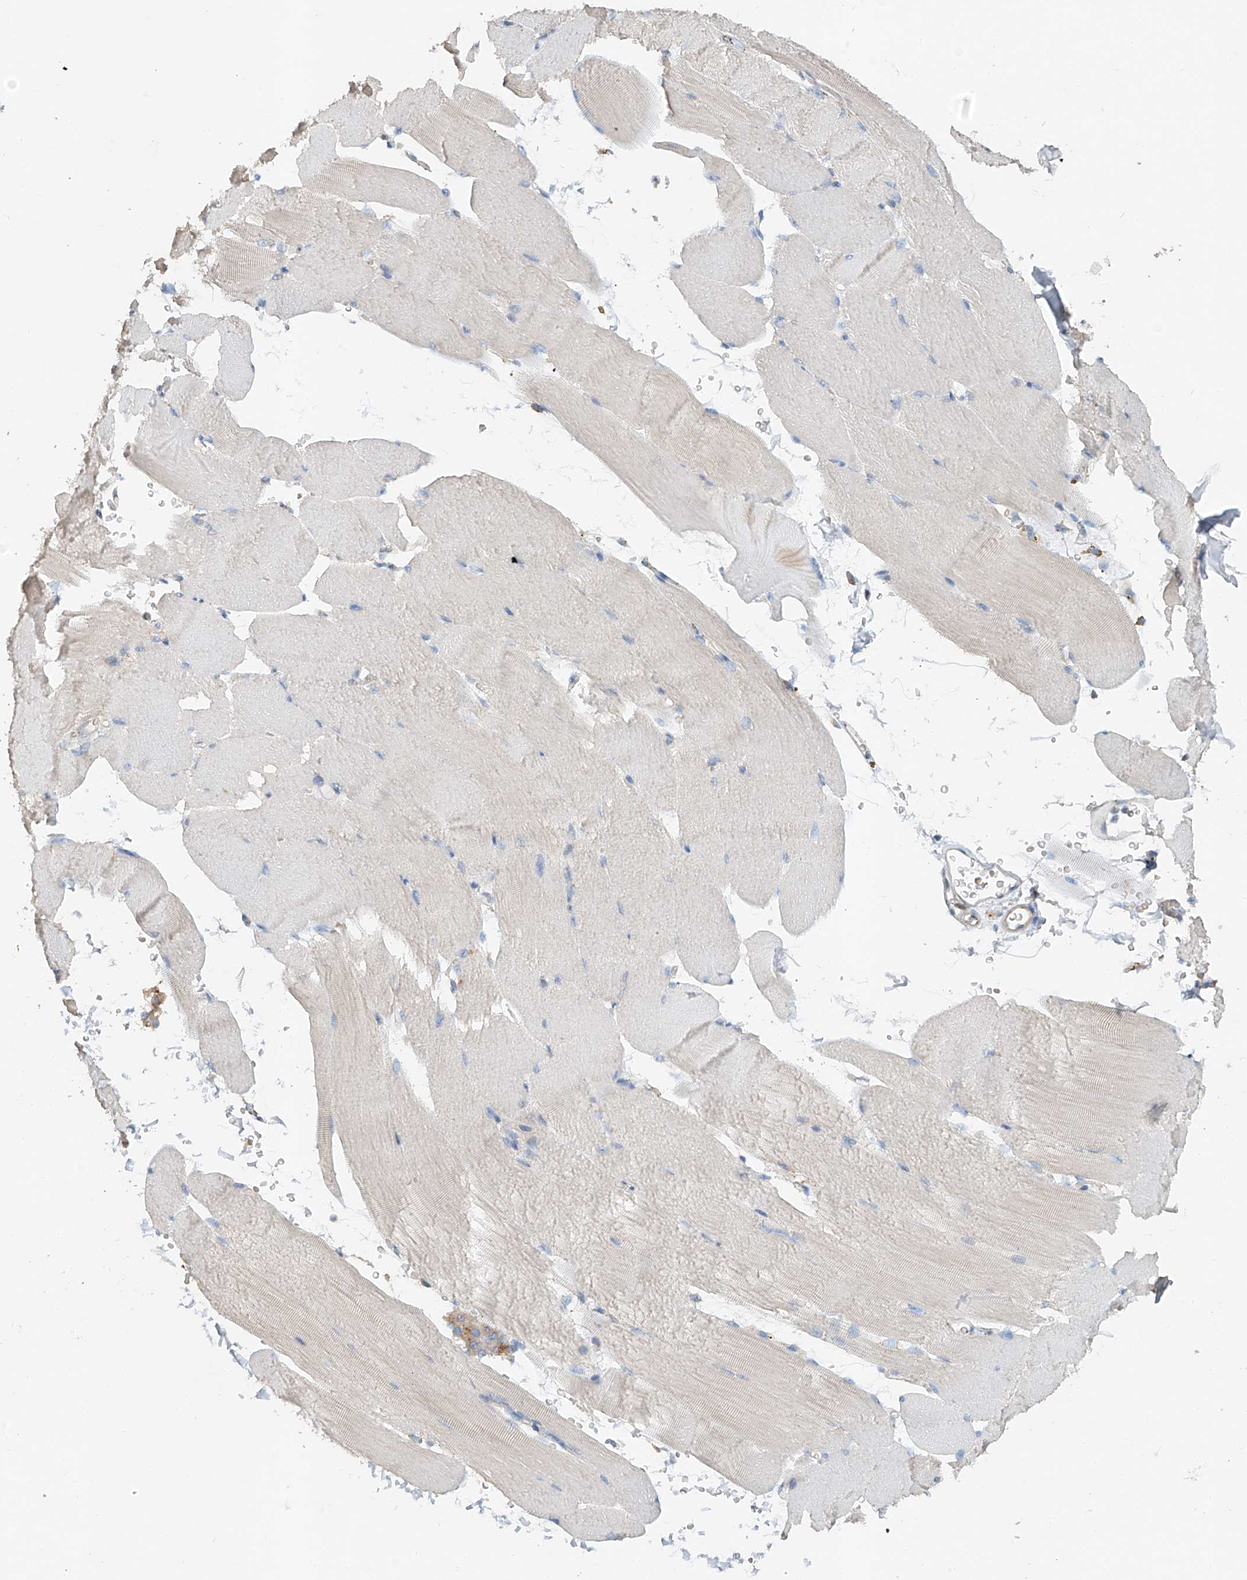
{"staining": {"intensity": "negative", "quantity": "none", "location": "none"}, "tissue": "skeletal muscle", "cell_type": "Myocytes", "image_type": "normal", "snomed": [{"axis": "morphology", "description": "Normal tissue, NOS"}, {"axis": "topography", "description": "Skeletal muscle"}, {"axis": "topography", "description": "Parathyroid gland"}], "caption": "This is an immunohistochemistry (IHC) histopathology image of normal human skeletal muscle. There is no expression in myocytes.", "gene": "TRIM47", "patient": {"sex": "female", "age": 37}}